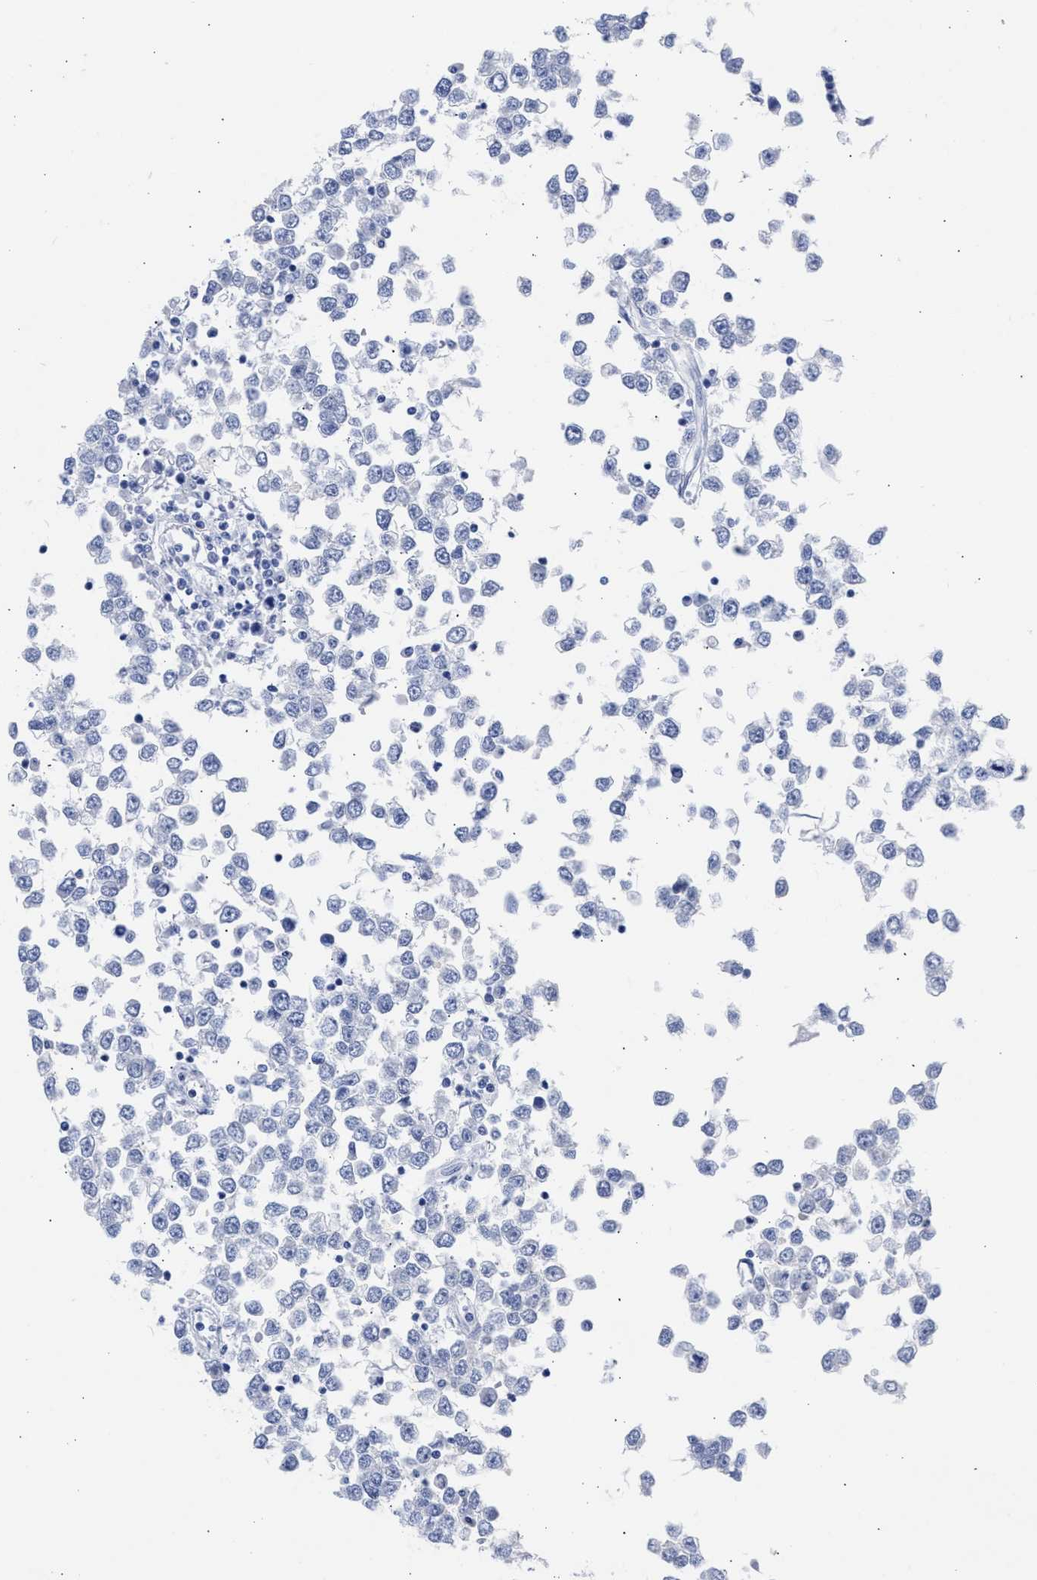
{"staining": {"intensity": "negative", "quantity": "none", "location": "none"}, "tissue": "testis cancer", "cell_type": "Tumor cells", "image_type": "cancer", "snomed": [{"axis": "morphology", "description": "Seminoma, NOS"}, {"axis": "topography", "description": "Testis"}], "caption": "A high-resolution photomicrograph shows immunohistochemistry (IHC) staining of testis cancer, which reveals no significant positivity in tumor cells. The staining is performed using DAB brown chromogen with nuclei counter-stained in using hematoxylin.", "gene": "NCAM1", "patient": {"sex": "male", "age": 65}}